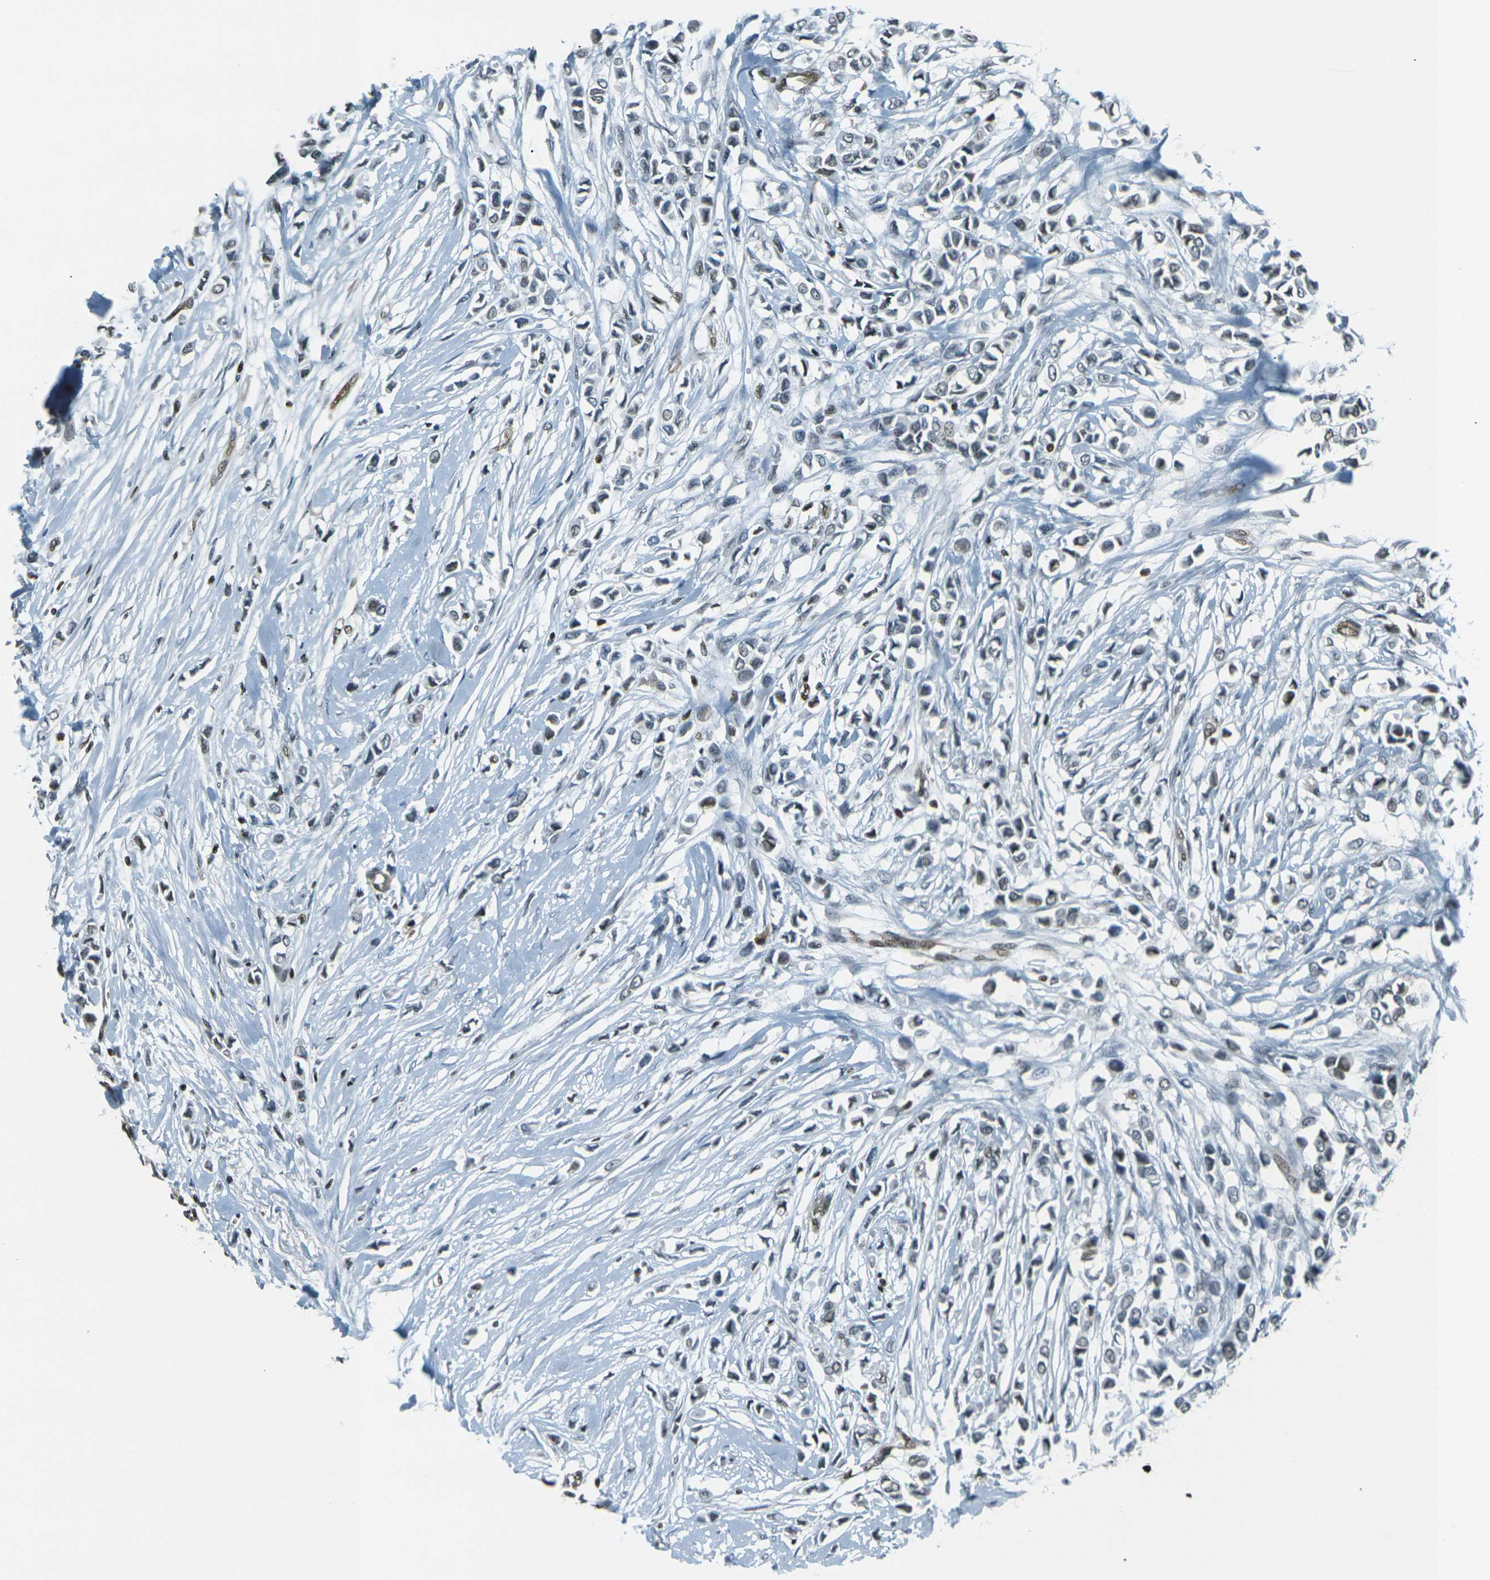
{"staining": {"intensity": "moderate", "quantity": "25%-75%", "location": "nuclear"}, "tissue": "breast cancer", "cell_type": "Tumor cells", "image_type": "cancer", "snomed": [{"axis": "morphology", "description": "Lobular carcinoma"}, {"axis": "topography", "description": "Breast"}], "caption": "Immunohistochemistry micrograph of neoplastic tissue: human breast lobular carcinoma stained using immunohistochemistry (IHC) displays medium levels of moderate protein expression localized specifically in the nuclear of tumor cells, appearing as a nuclear brown color.", "gene": "NHEJ1", "patient": {"sex": "female", "age": 51}}